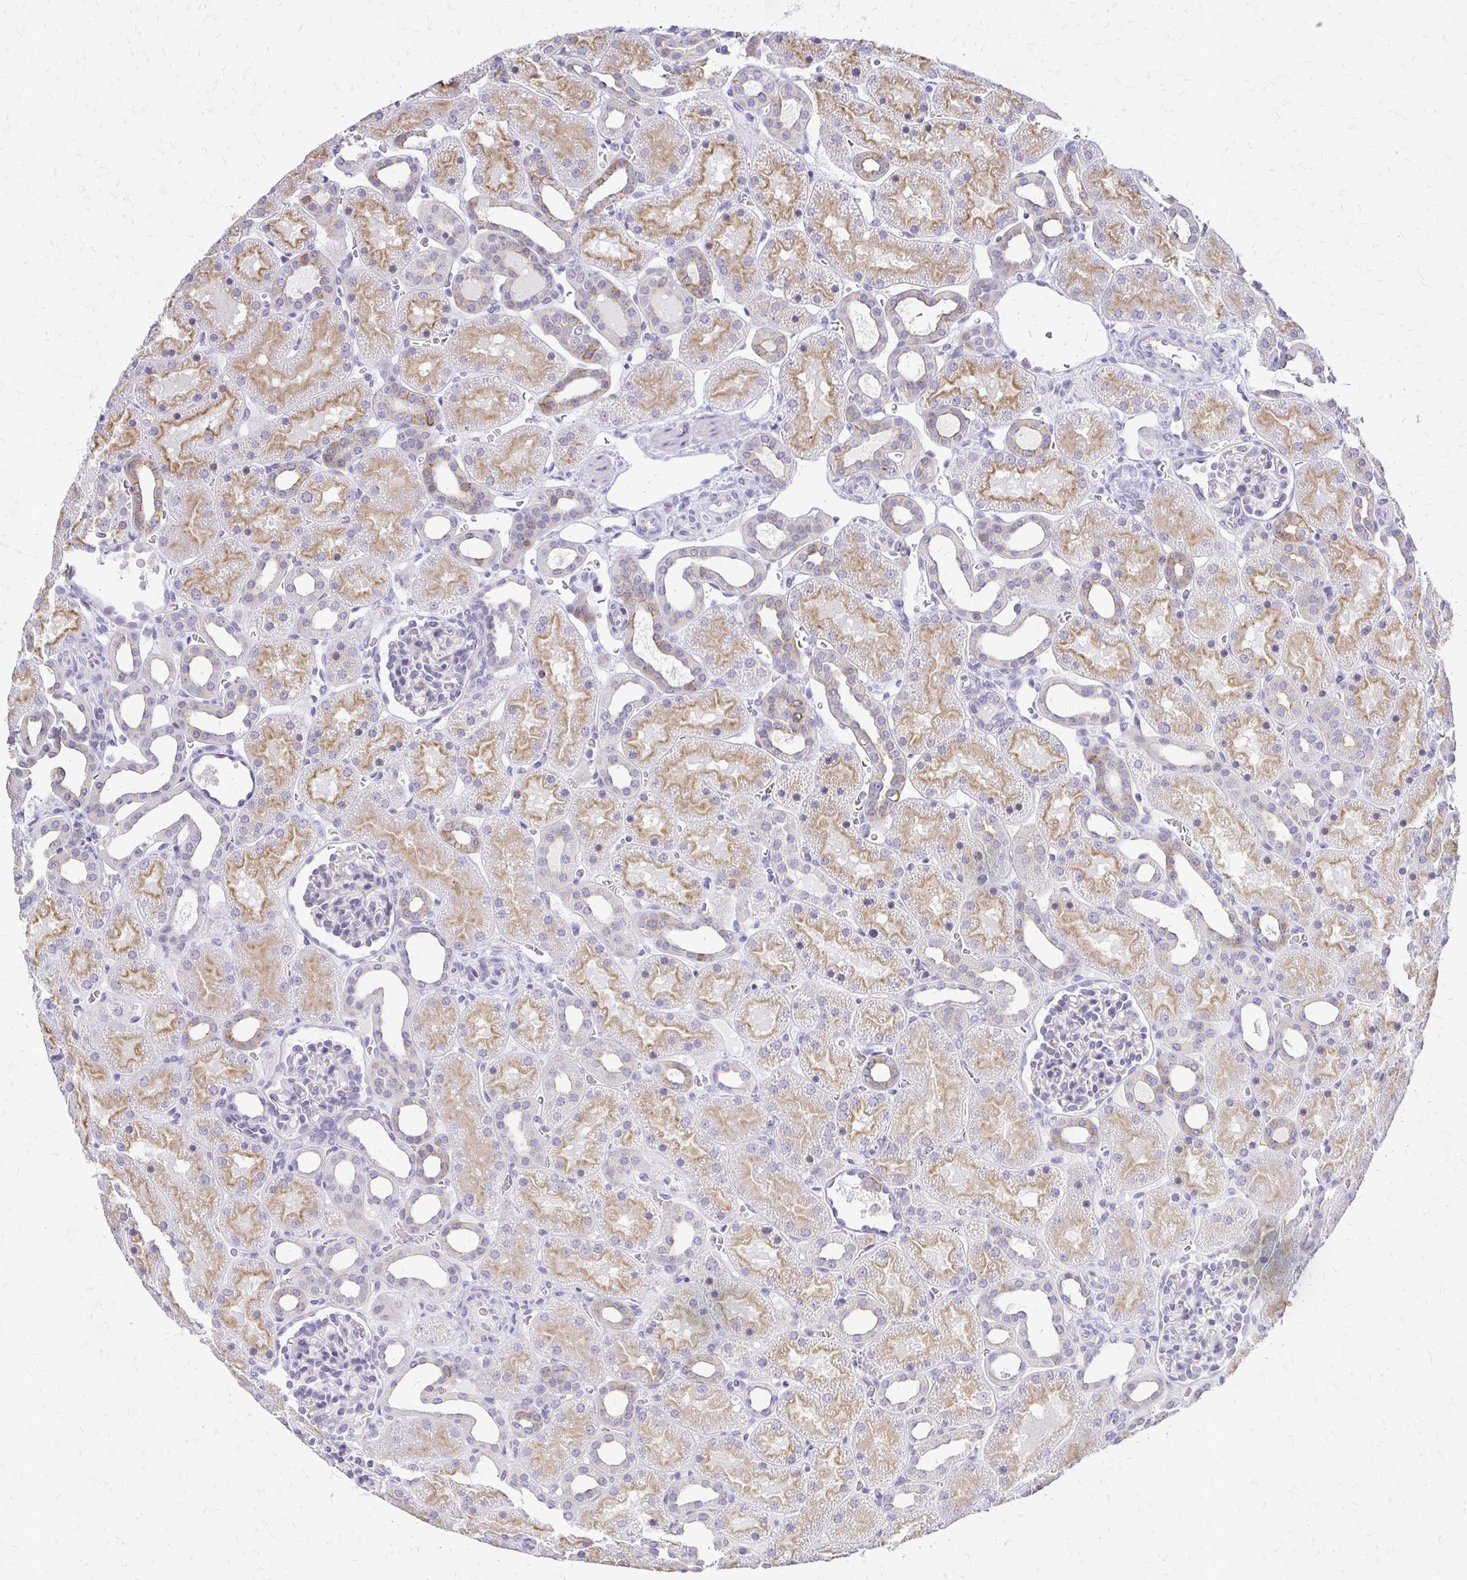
{"staining": {"intensity": "negative", "quantity": "none", "location": "none"}, "tissue": "kidney", "cell_type": "Cells in glomeruli", "image_type": "normal", "snomed": [{"axis": "morphology", "description": "Normal tissue, NOS"}, {"axis": "topography", "description": "Kidney"}], "caption": "Immunohistochemistry (IHC) of benign kidney demonstrates no positivity in cells in glomeruli.", "gene": "EPYC", "patient": {"sex": "male", "age": 2}}